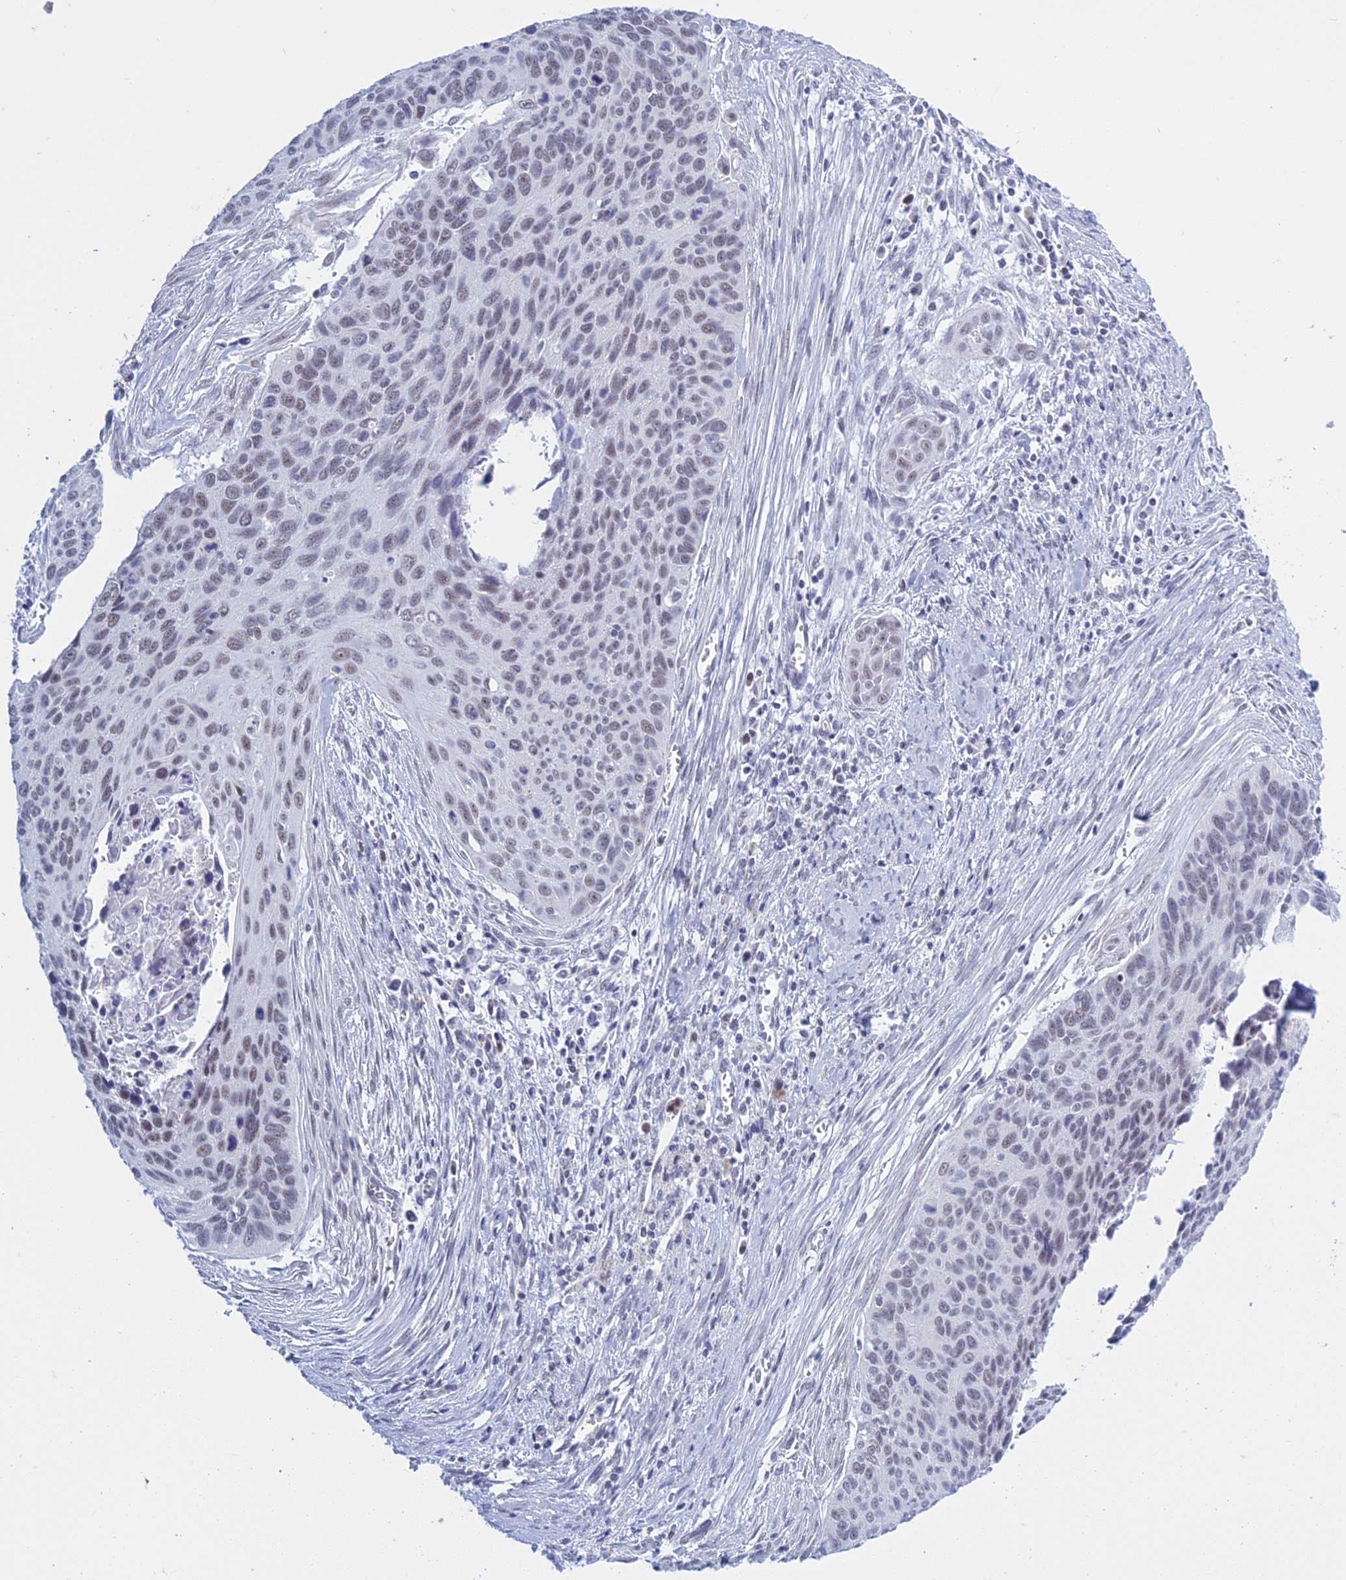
{"staining": {"intensity": "weak", "quantity": "25%-75%", "location": "nuclear"}, "tissue": "cervical cancer", "cell_type": "Tumor cells", "image_type": "cancer", "snomed": [{"axis": "morphology", "description": "Squamous cell carcinoma, NOS"}, {"axis": "topography", "description": "Cervix"}], "caption": "The image reveals immunohistochemical staining of cervical cancer (squamous cell carcinoma). There is weak nuclear staining is identified in approximately 25%-75% of tumor cells.", "gene": "KLF14", "patient": {"sex": "female", "age": 55}}